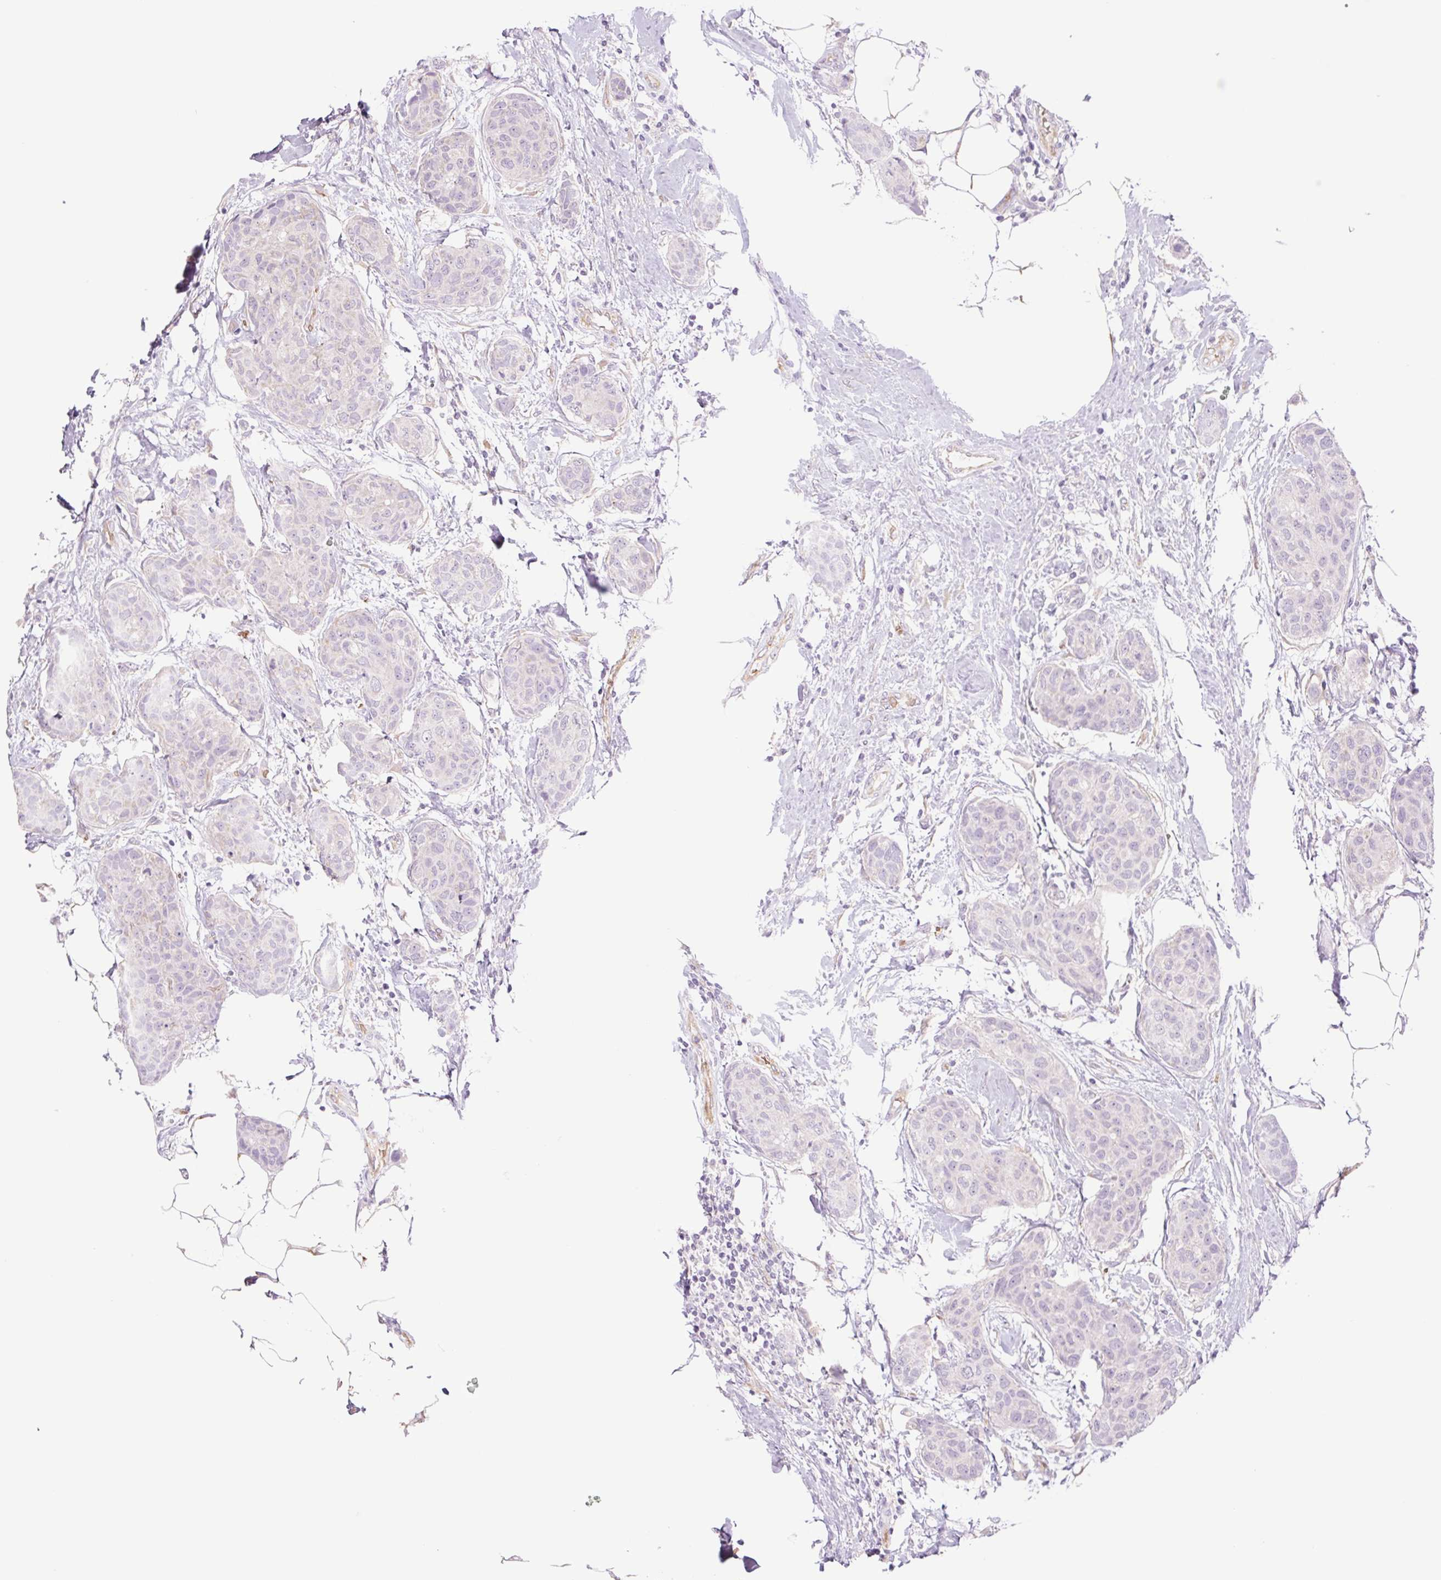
{"staining": {"intensity": "negative", "quantity": "none", "location": "none"}, "tissue": "breast cancer", "cell_type": "Tumor cells", "image_type": "cancer", "snomed": [{"axis": "morphology", "description": "Duct carcinoma"}, {"axis": "topography", "description": "Breast"}], "caption": "Immunohistochemistry histopathology image of breast invasive ductal carcinoma stained for a protein (brown), which shows no positivity in tumor cells.", "gene": "IGFL3", "patient": {"sex": "female", "age": 80}}